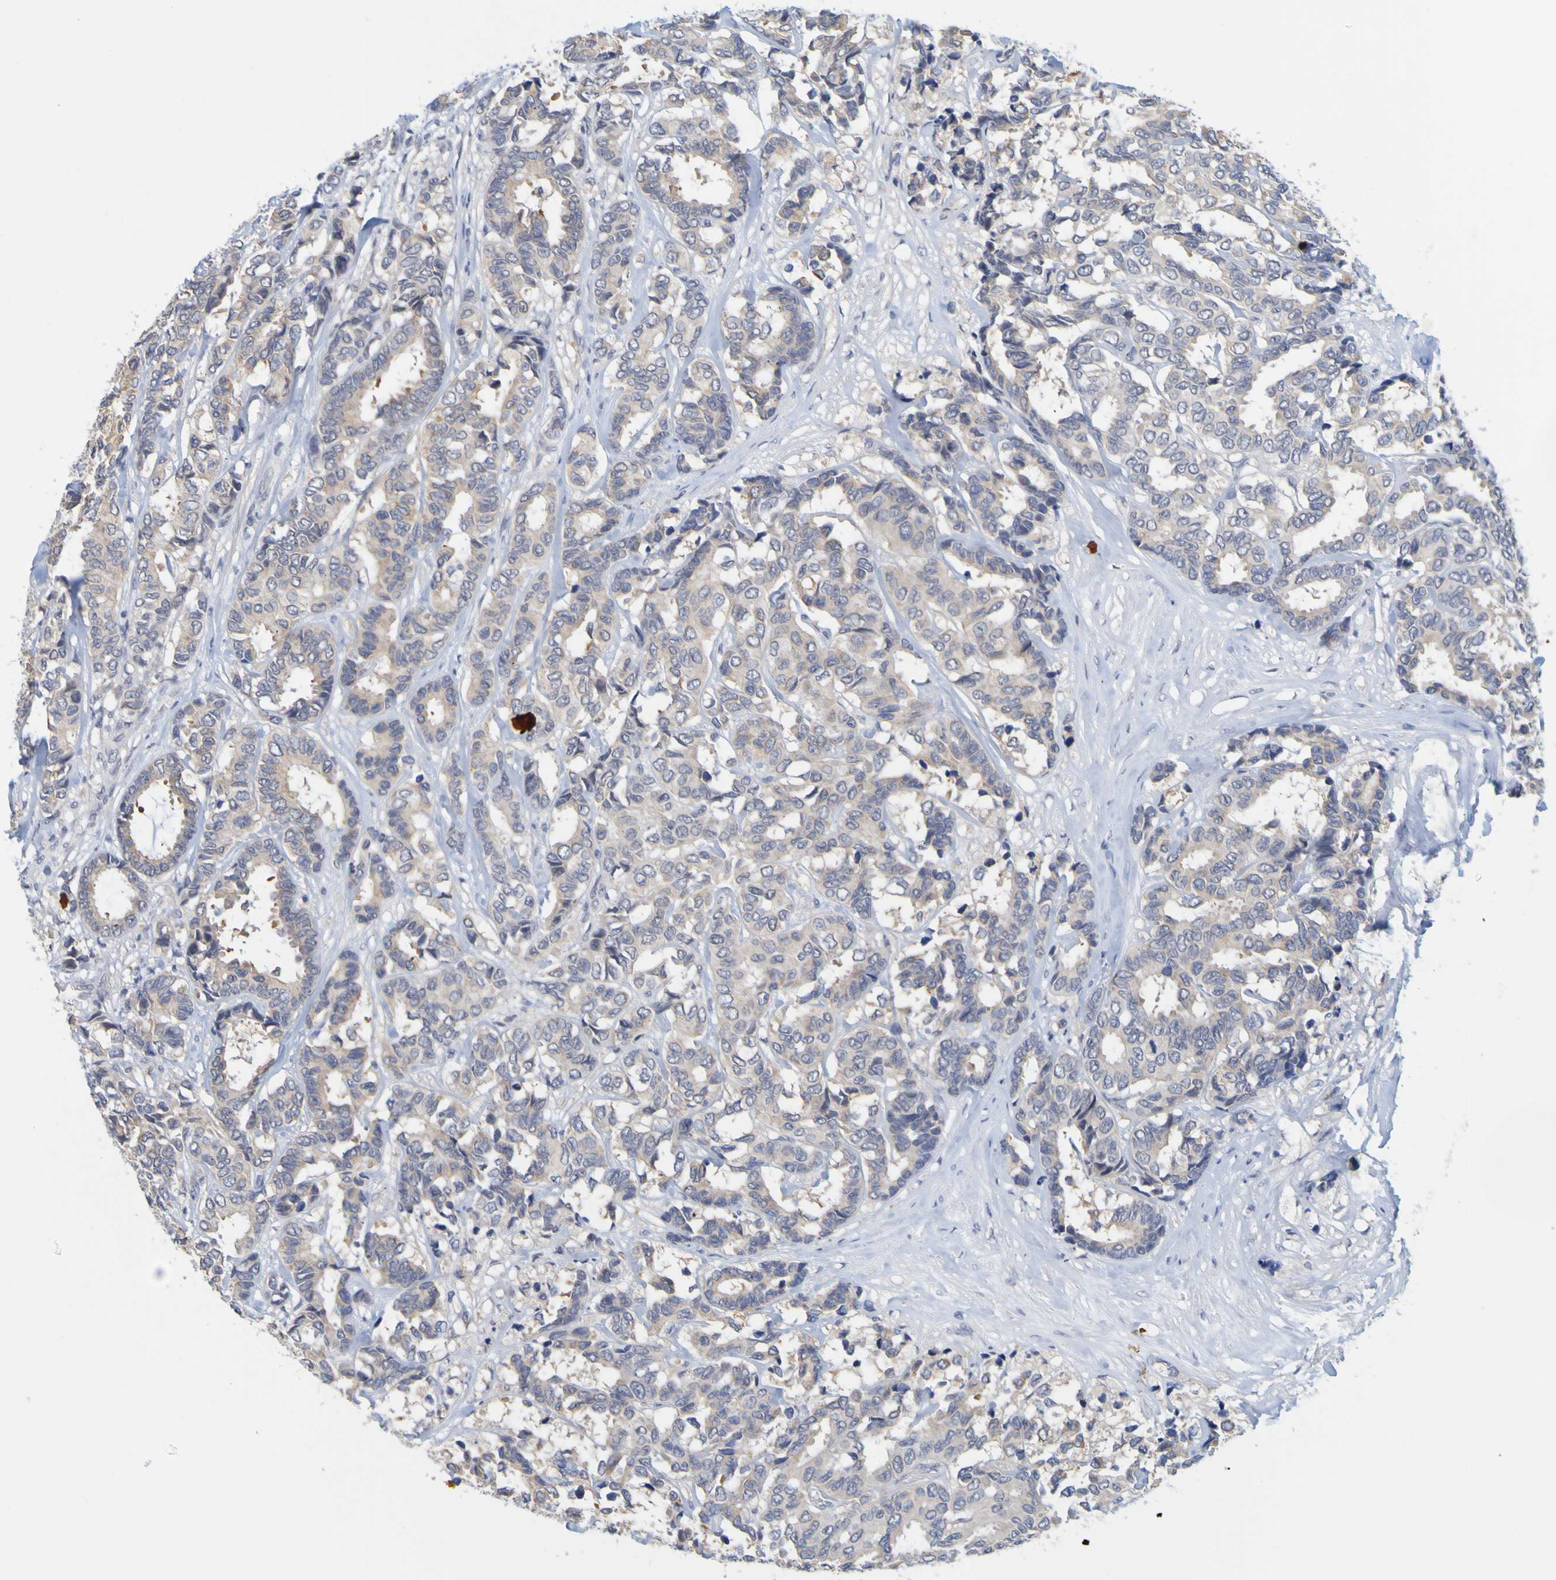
{"staining": {"intensity": "negative", "quantity": "none", "location": "none"}, "tissue": "breast cancer", "cell_type": "Tumor cells", "image_type": "cancer", "snomed": [{"axis": "morphology", "description": "Duct carcinoma"}, {"axis": "topography", "description": "Breast"}], "caption": "Tumor cells are negative for protein expression in human breast cancer (invasive ductal carcinoma).", "gene": "ENDOU", "patient": {"sex": "female", "age": 87}}